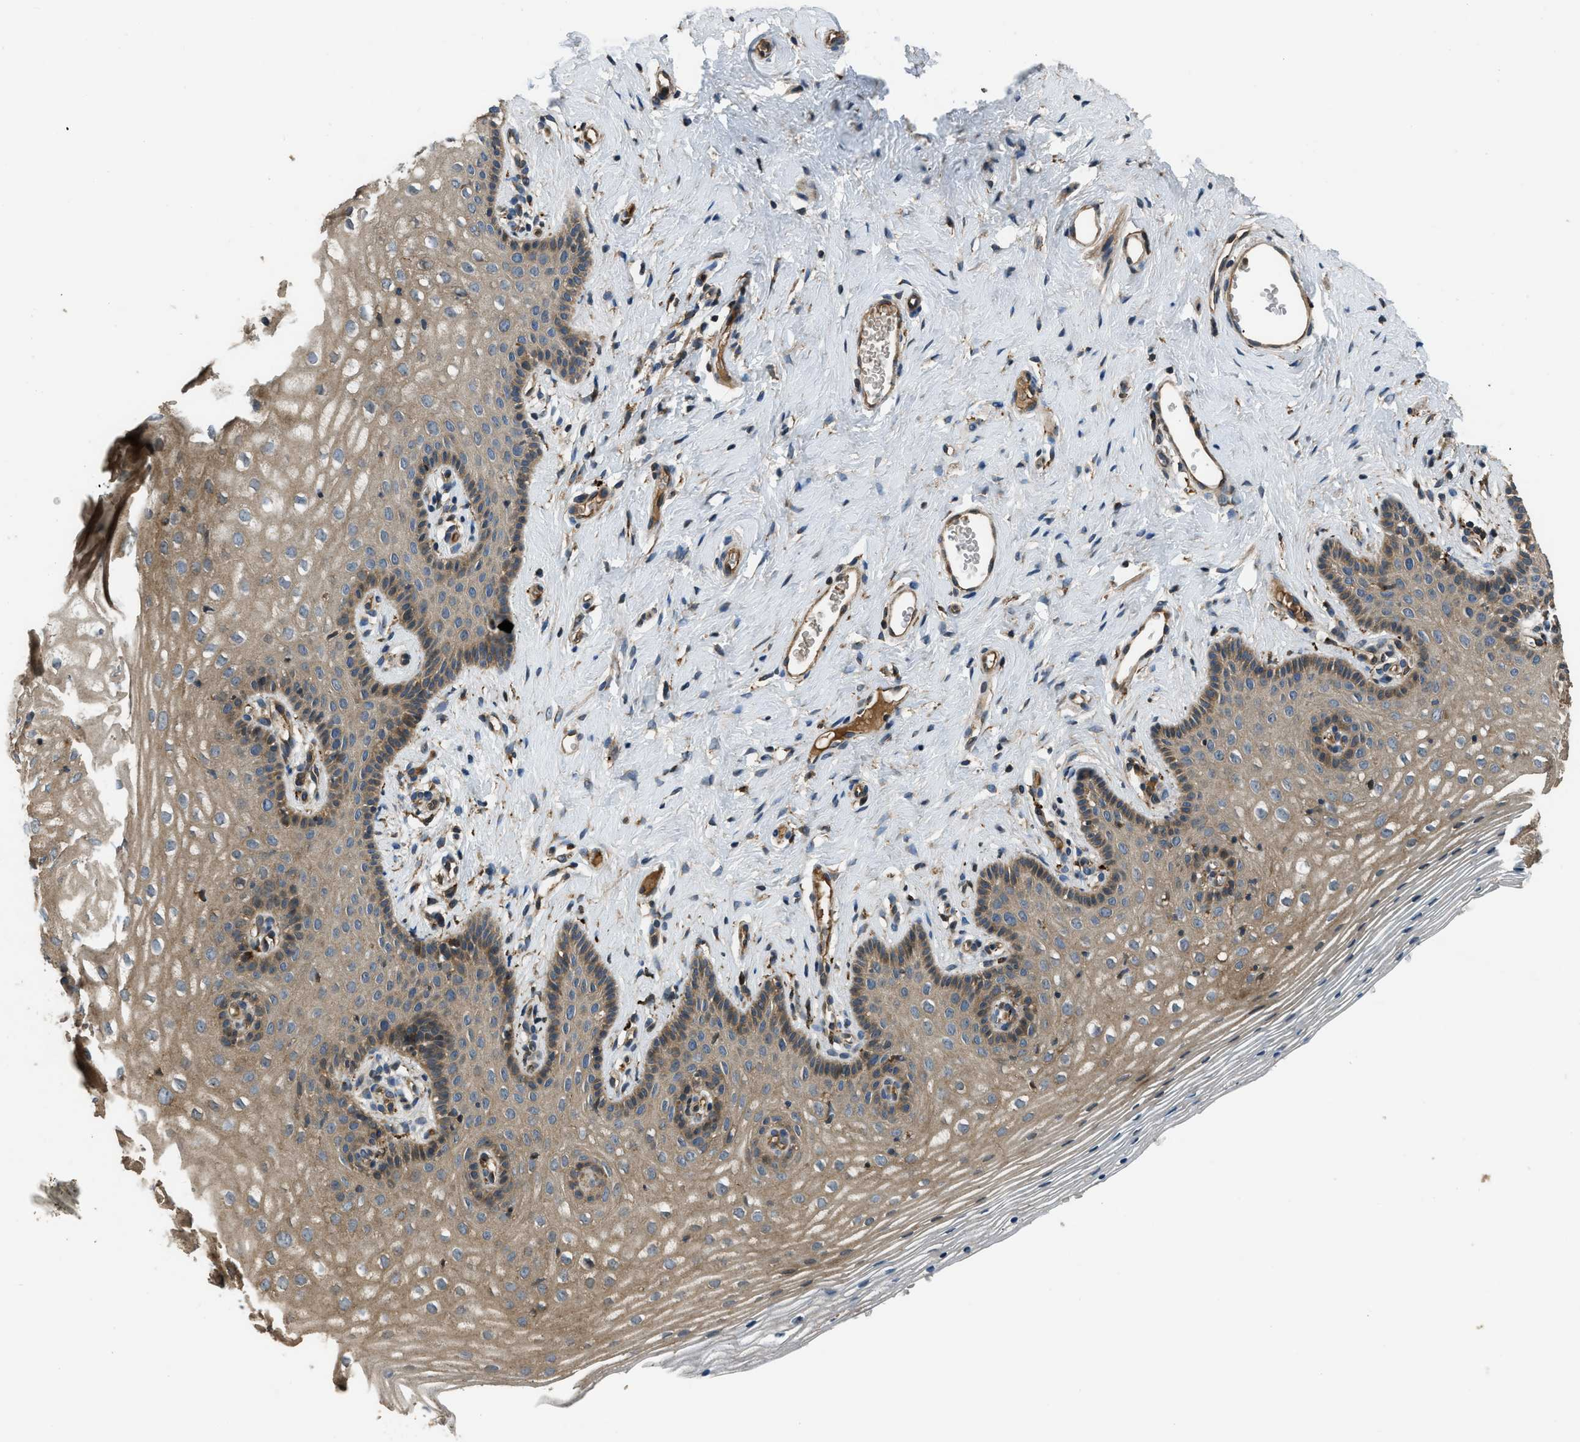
{"staining": {"intensity": "moderate", "quantity": ">75%", "location": "cytoplasmic/membranous"}, "tissue": "vagina", "cell_type": "Squamous epithelial cells", "image_type": "normal", "snomed": [{"axis": "morphology", "description": "Normal tissue, NOS"}, {"axis": "topography", "description": "Vagina"}], "caption": "A brown stain highlights moderate cytoplasmic/membranous expression of a protein in squamous epithelial cells of unremarkable vagina. Nuclei are stained in blue.", "gene": "GGH", "patient": {"sex": "female", "age": 32}}